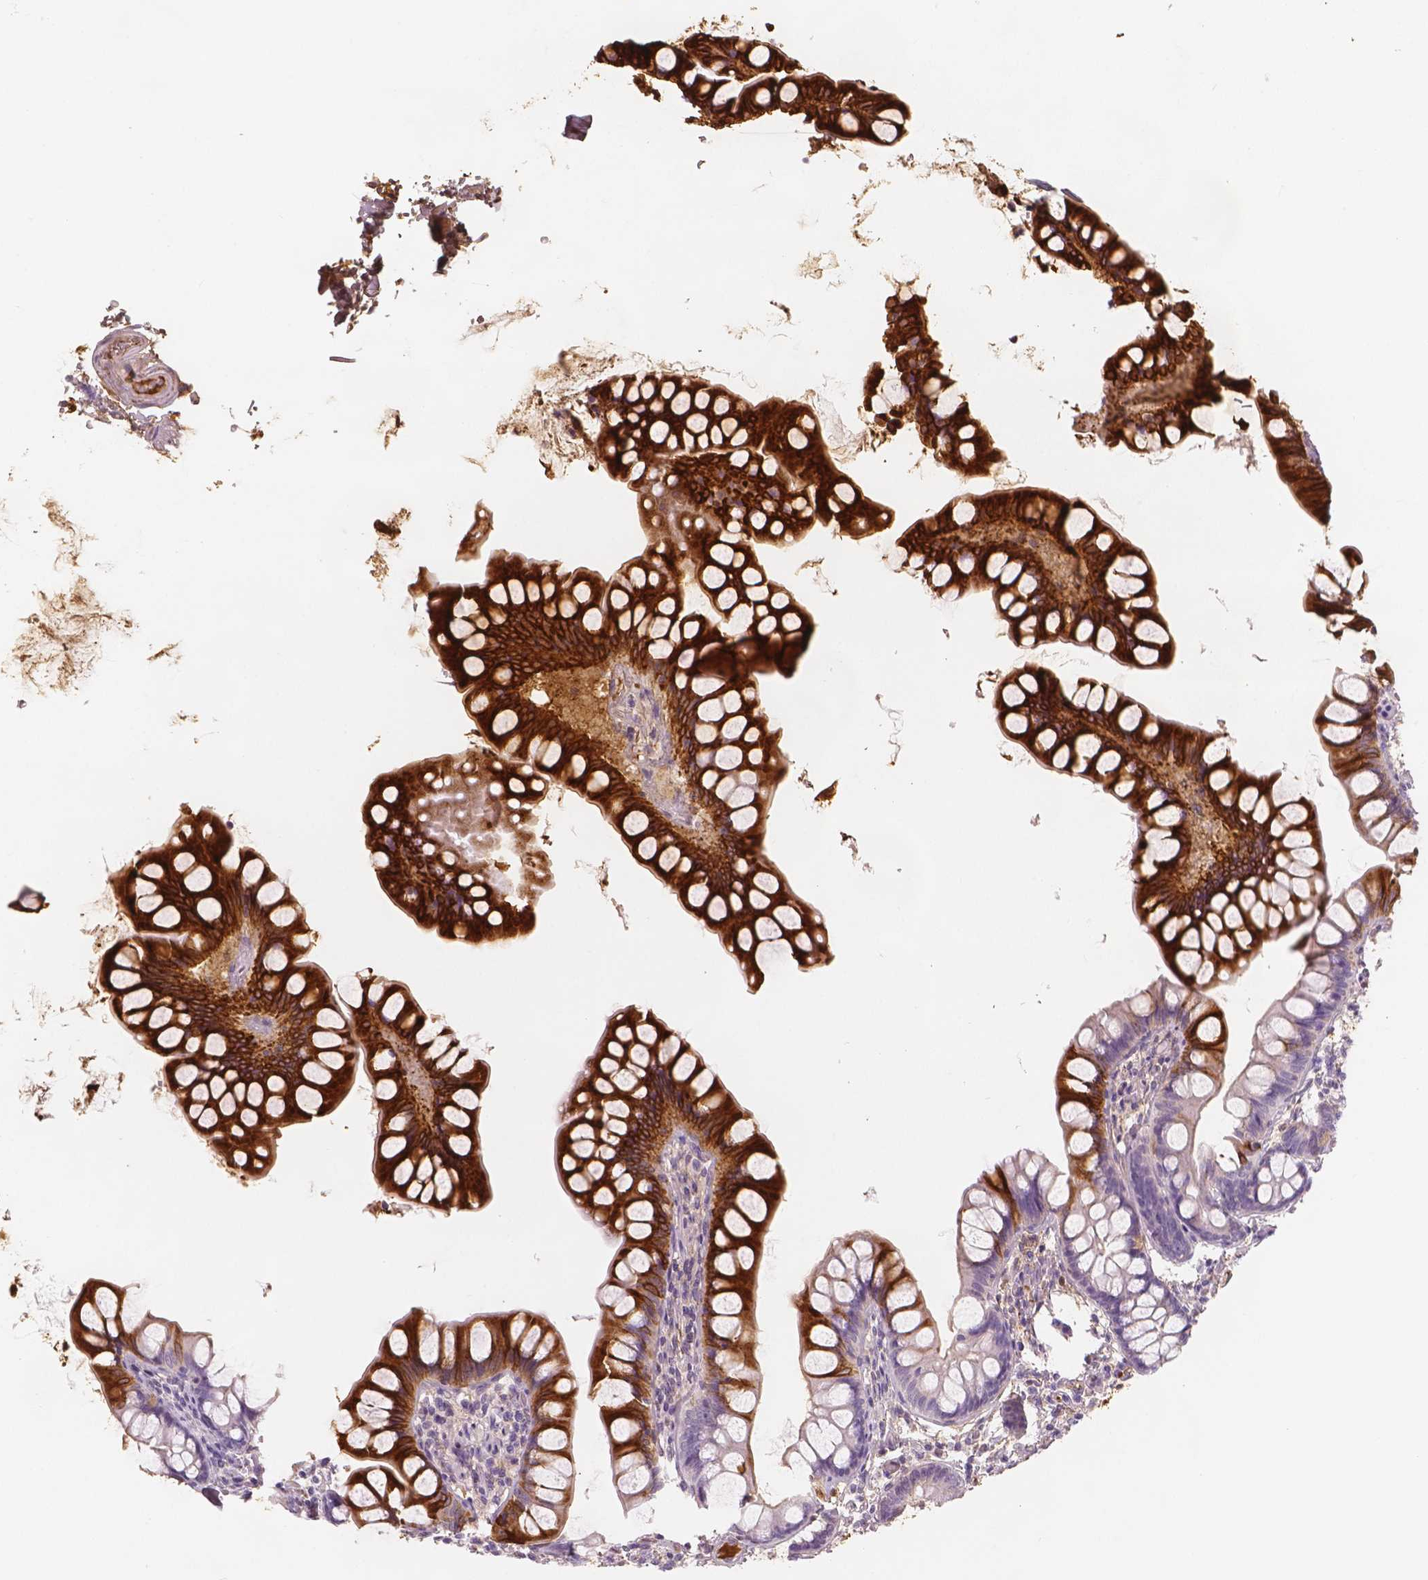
{"staining": {"intensity": "strong", "quantity": "25%-75%", "location": "cytoplasmic/membranous"}, "tissue": "small intestine", "cell_type": "Glandular cells", "image_type": "normal", "snomed": [{"axis": "morphology", "description": "Normal tissue, NOS"}, {"axis": "topography", "description": "Small intestine"}], "caption": "Immunohistochemical staining of normal human small intestine shows high levels of strong cytoplasmic/membranous positivity in approximately 25%-75% of glandular cells.", "gene": "APOA4", "patient": {"sex": "male", "age": 70}}